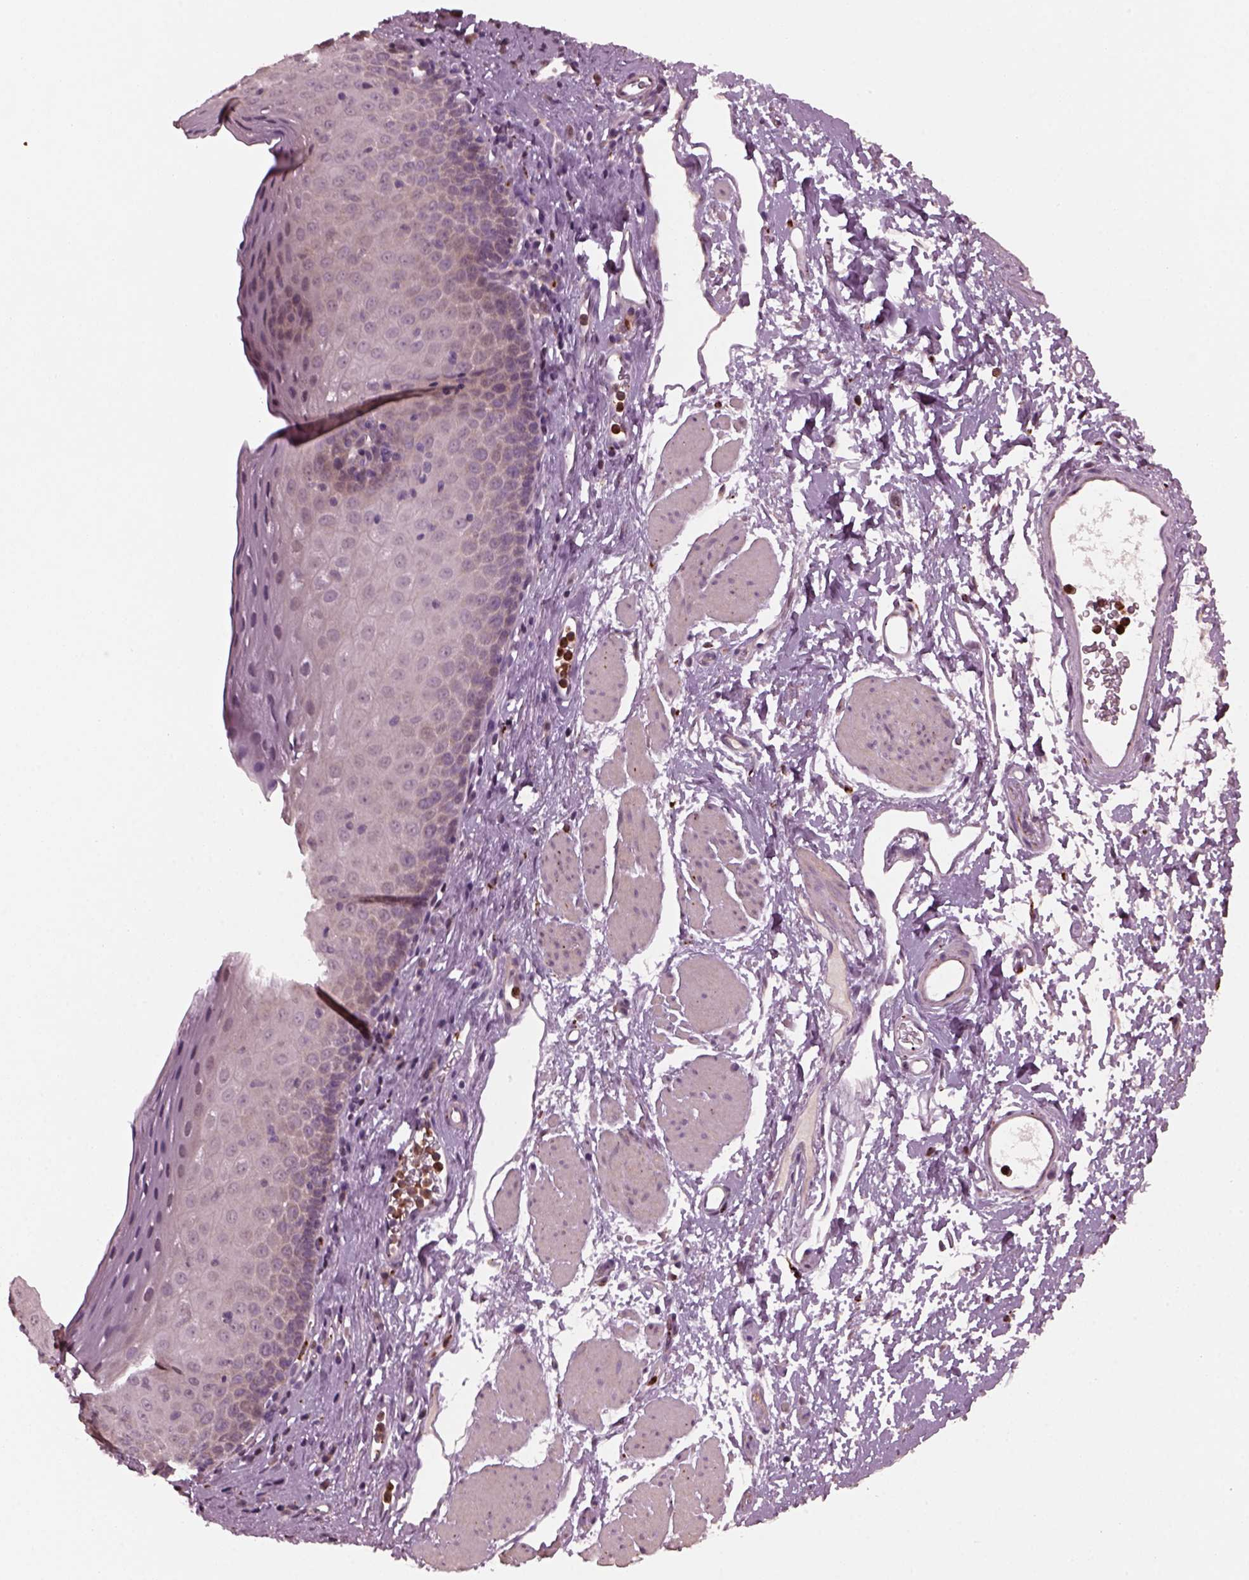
{"staining": {"intensity": "negative", "quantity": "none", "location": "none"}, "tissue": "esophagus", "cell_type": "Squamous epithelial cells", "image_type": "normal", "snomed": [{"axis": "morphology", "description": "Normal tissue, NOS"}, {"axis": "topography", "description": "Esophagus"}], "caption": "Squamous epithelial cells show no significant staining in benign esophagus. Nuclei are stained in blue.", "gene": "RUFY3", "patient": {"sex": "female", "age": 64}}